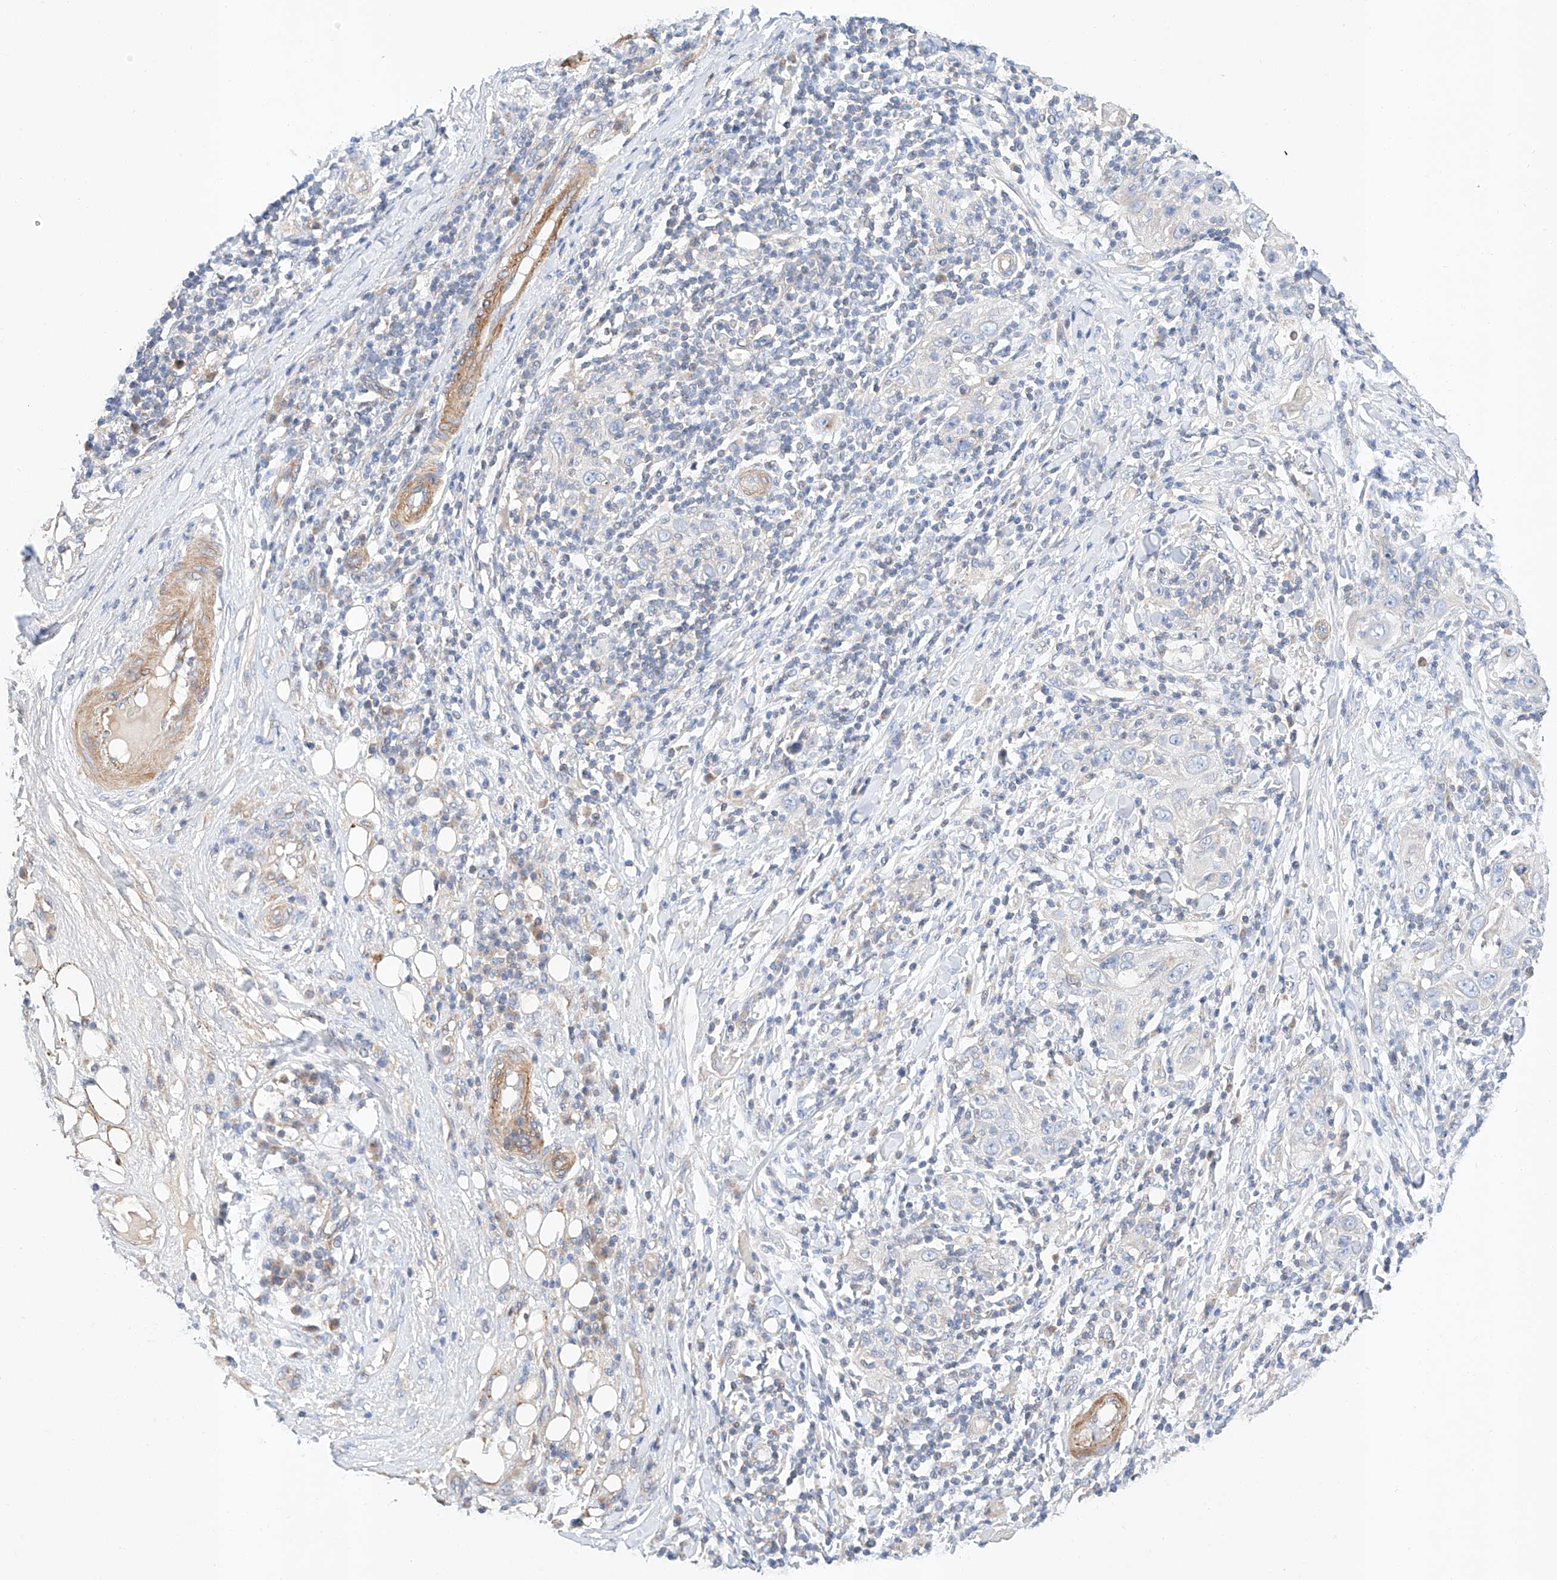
{"staining": {"intensity": "negative", "quantity": "none", "location": "none"}, "tissue": "skin cancer", "cell_type": "Tumor cells", "image_type": "cancer", "snomed": [{"axis": "morphology", "description": "Squamous cell carcinoma, NOS"}, {"axis": "topography", "description": "Skin"}], "caption": "This is an IHC image of human skin squamous cell carcinoma. There is no staining in tumor cells.", "gene": "C6orf118", "patient": {"sex": "female", "age": 88}}